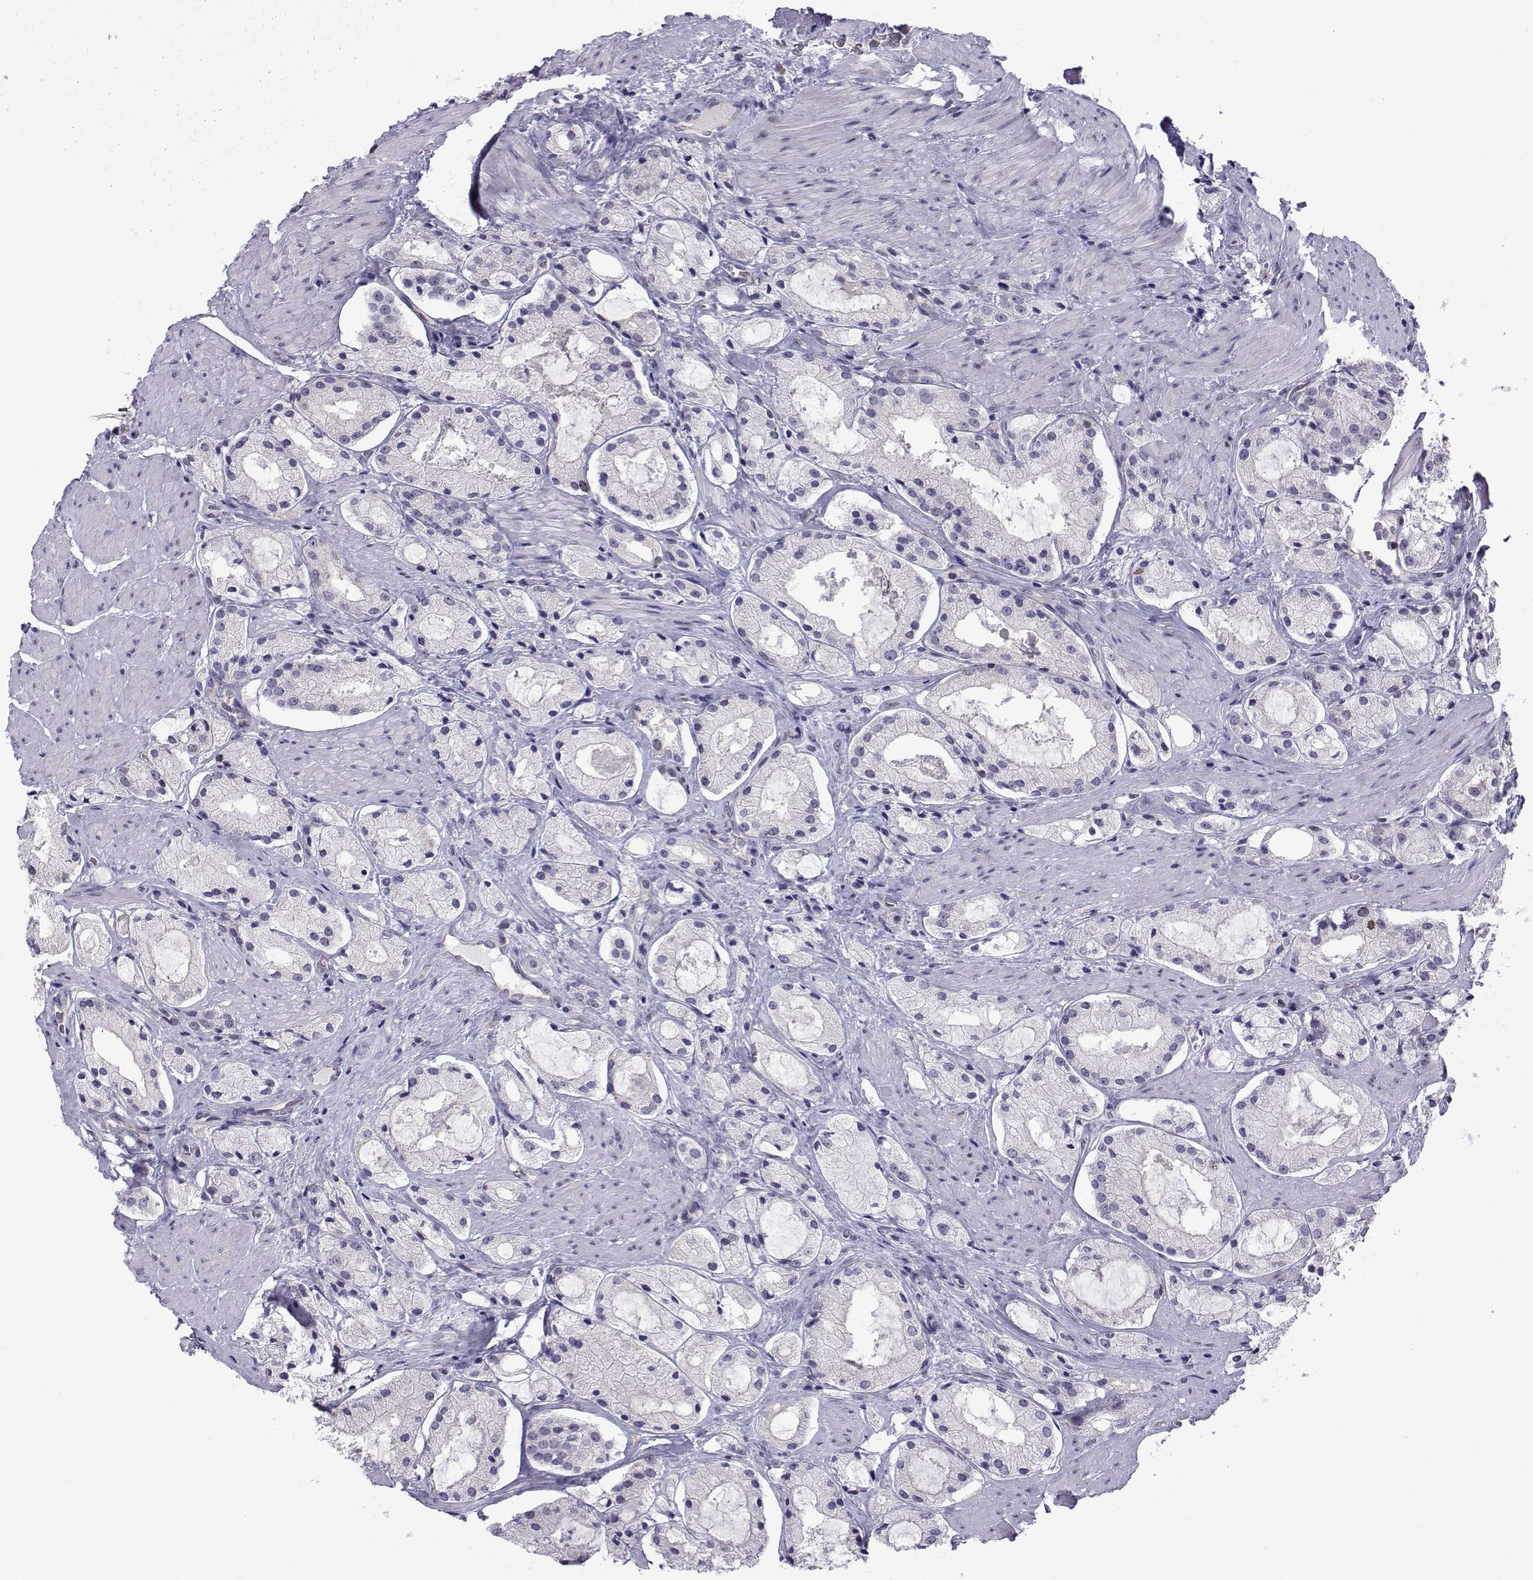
{"staining": {"intensity": "negative", "quantity": "none", "location": "none"}, "tissue": "prostate cancer", "cell_type": "Tumor cells", "image_type": "cancer", "snomed": [{"axis": "morphology", "description": "Adenocarcinoma, NOS"}, {"axis": "morphology", "description": "Adenocarcinoma, High grade"}, {"axis": "topography", "description": "Prostate"}], "caption": "A photomicrograph of prostate adenocarcinoma stained for a protein reveals no brown staining in tumor cells. (DAB (3,3'-diaminobenzidine) IHC, high magnification).", "gene": "INCENP", "patient": {"sex": "male", "age": 64}}